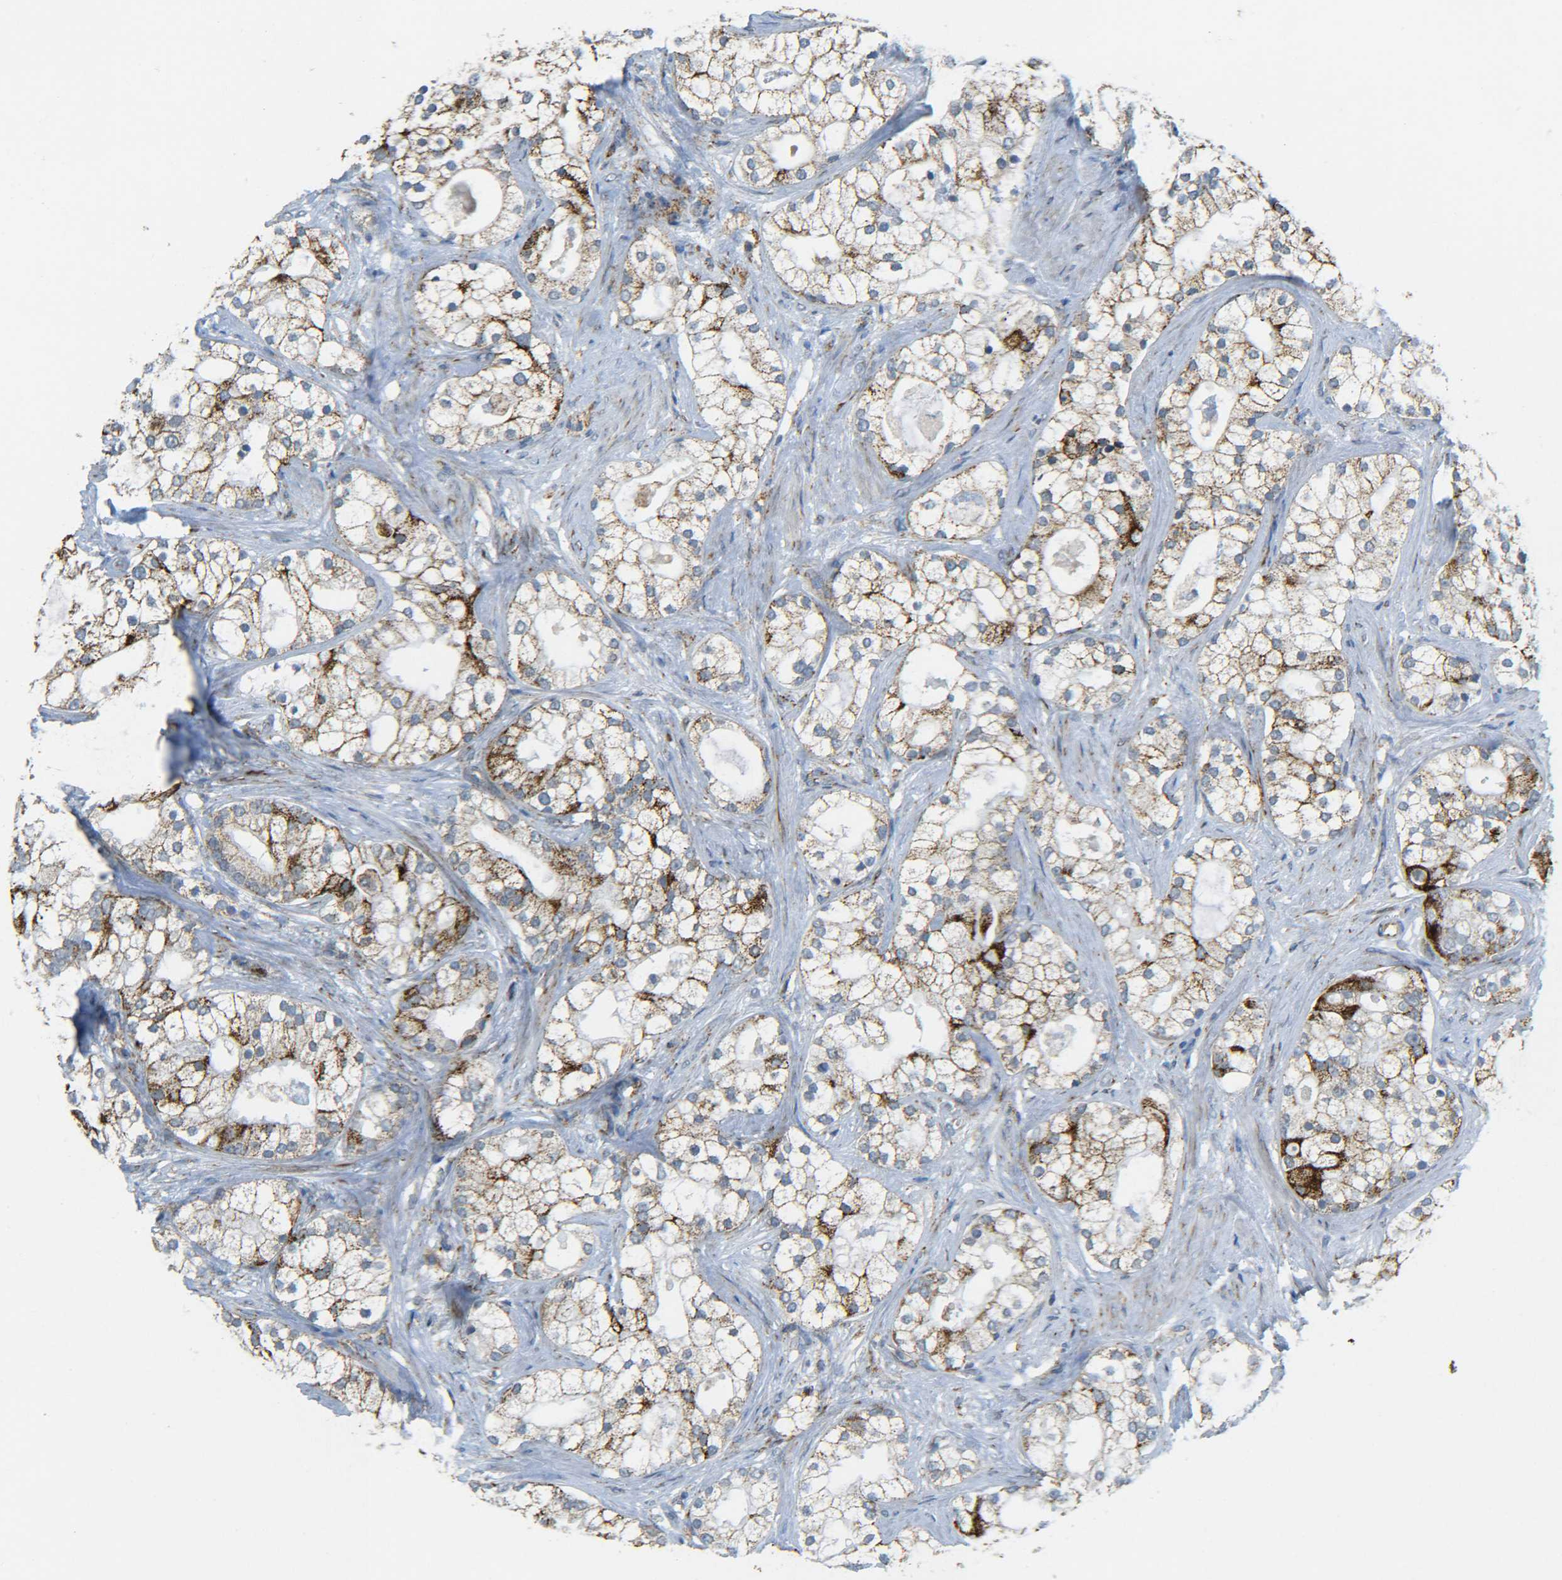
{"staining": {"intensity": "moderate", "quantity": "25%-75%", "location": "cytoplasmic/membranous"}, "tissue": "prostate cancer", "cell_type": "Tumor cells", "image_type": "cancer", "snomed": [{"axis": "morphology", "description": "Adenocarcinoma, Low grade"}, {"axis": "topography", "description": "Prostate"}], "caption": "High-power microscopy captured an IHC photomicrograph of prostate cancer (low-grade adenocarcinoma), revealing moderate cytoplasmic/membranous positivity in about 25%-75% of tumor cells. The staining was performed using DAB (3,3'-diaminobenzidine), with brown indicating positive protein expression. Nuclei are stained blue with hematoxylin.", "gene": "CYB5R1", "patient": {"sex": "male", "age": 58}}